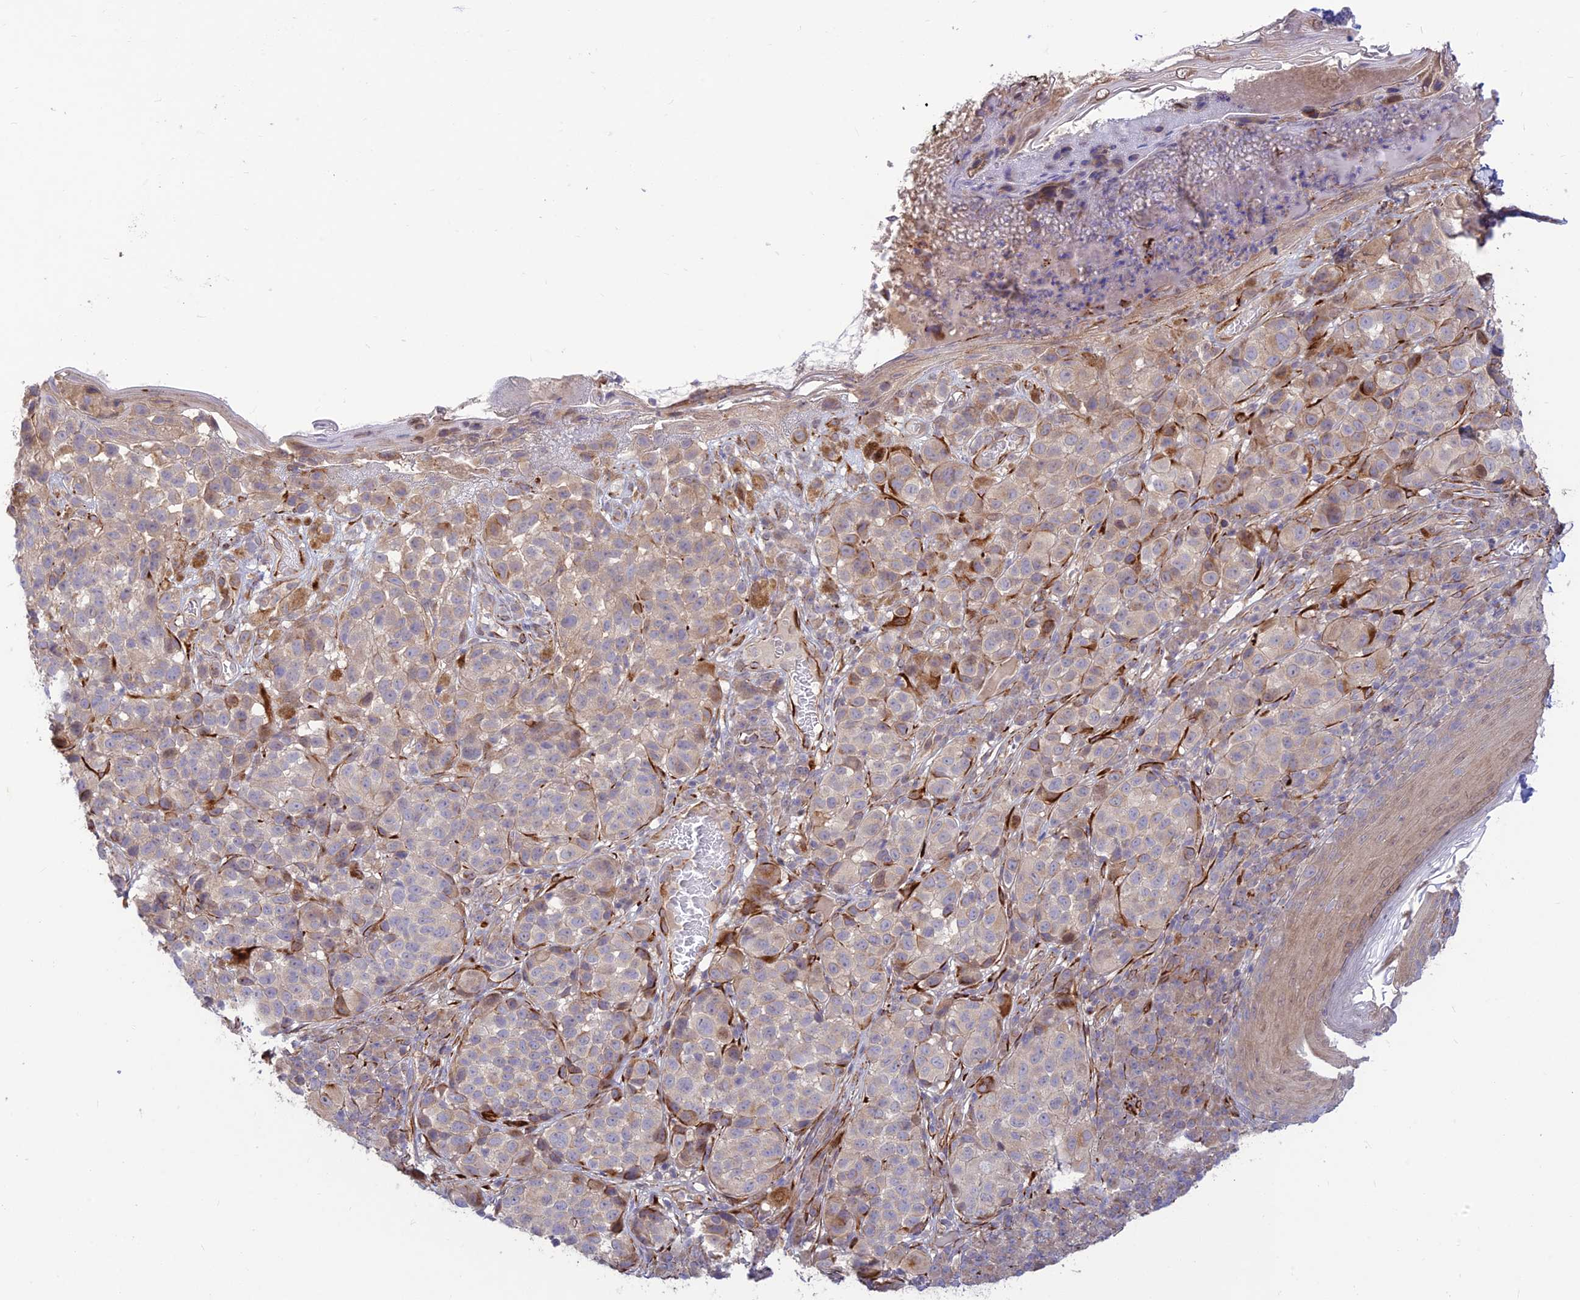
{"staining": {"intensity": "weak", "quantity": "<25%", "location": "cytoplasmic/membranous"}, "tissue": "melanoma", "cell_type": "Tumor cells", "image_type": "cancer", "snomed": [{"axis": "morphology", "description": "Malignant melanoma, NOS"}, {"axis": "topography", "description": "Skin"}], "caption": "Immunohistochemical staining of melanoma displays no significant expression in tumor cells.", "gene": "ST8SIA5", "patient": {"sex": "male", "age": 38}}